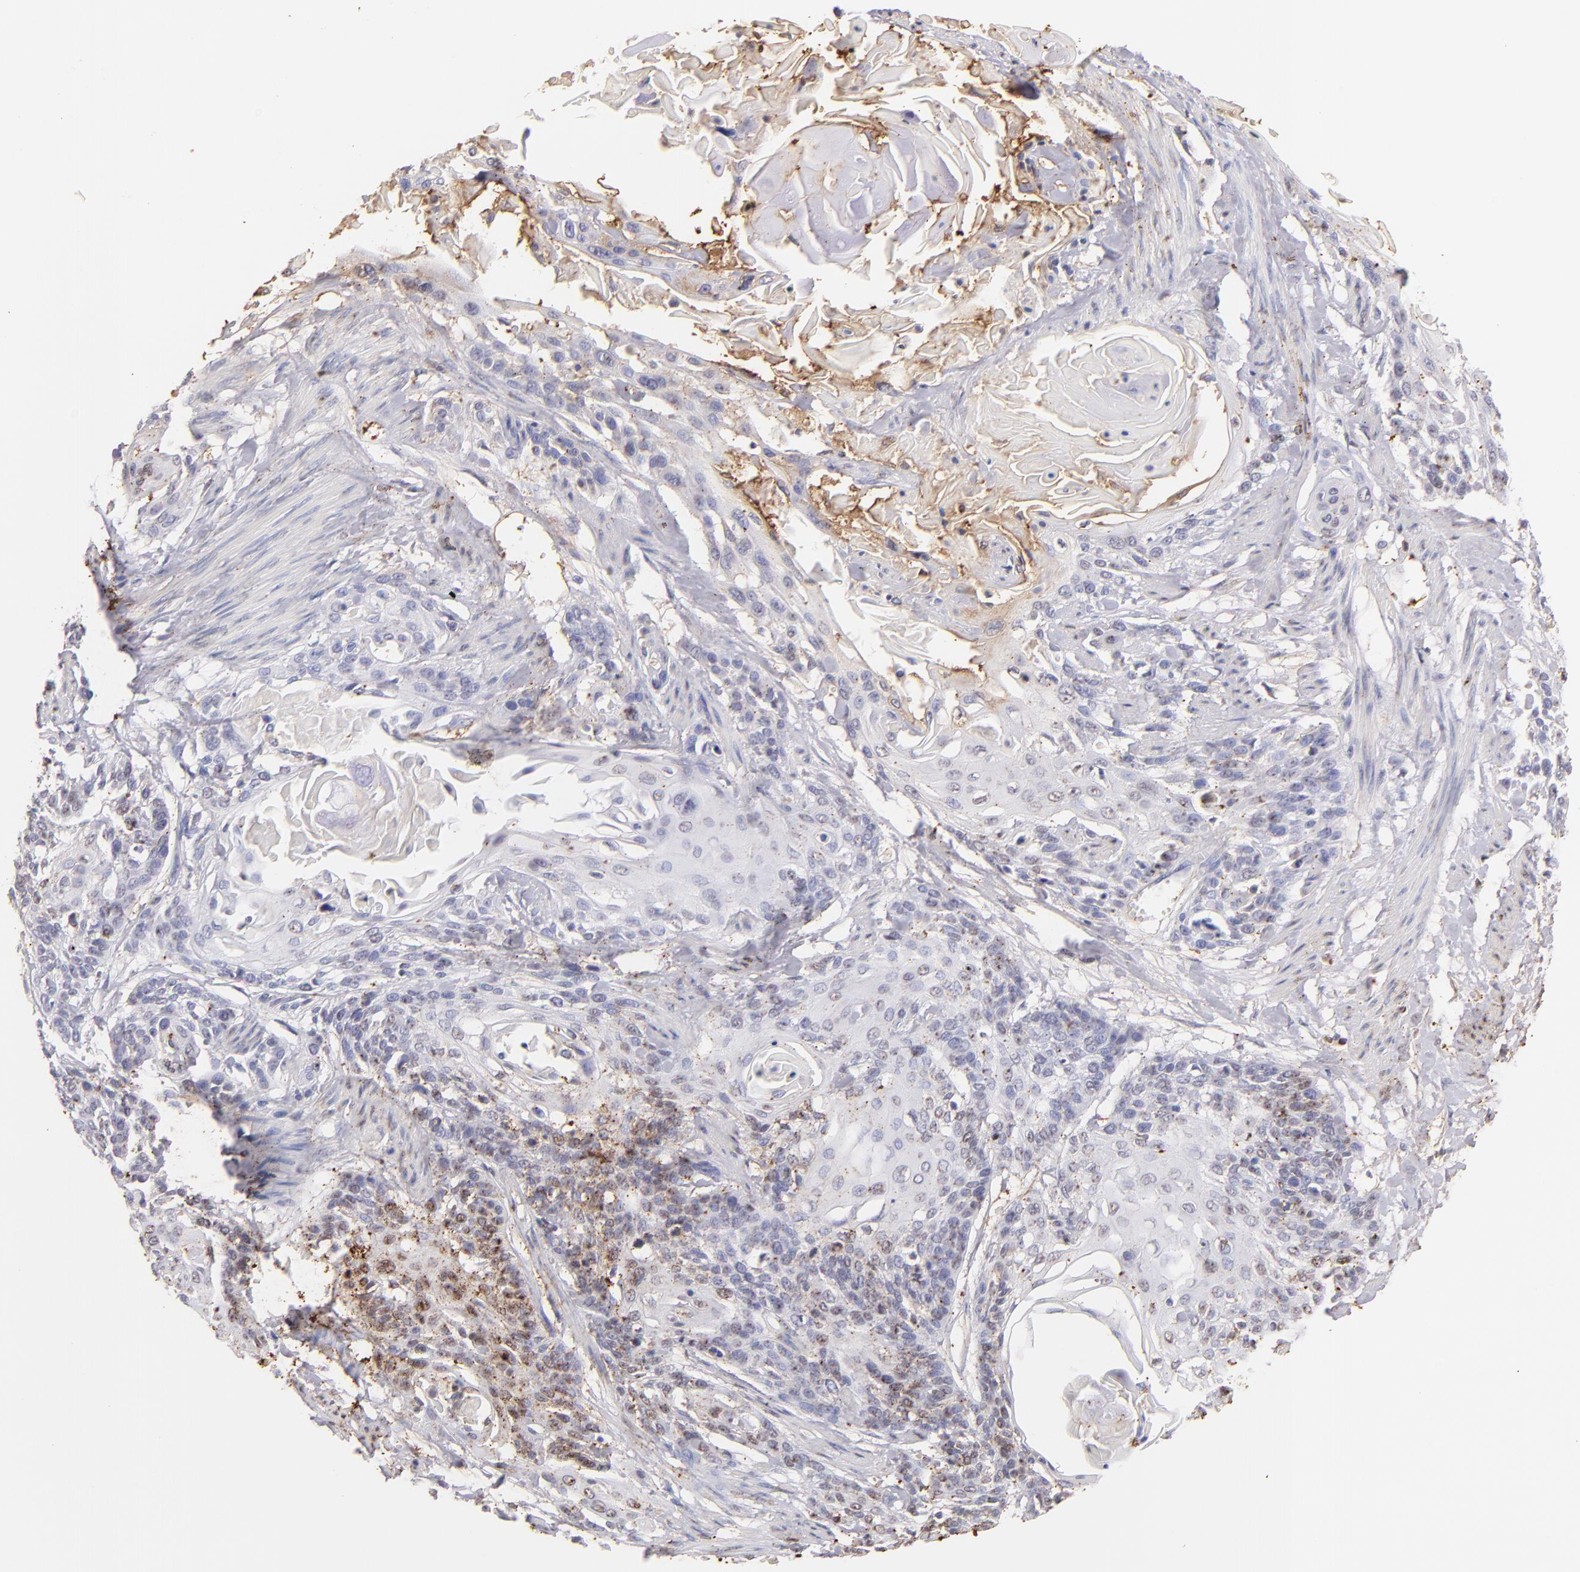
{"staining": {"intensity": "weak", "quantity": "<25%", "location": "cytoplasmic/membranous"}, "tissue": "cervical cancer", "cell_type": "Tumor cells", "image_type": "cancer", "snomed": [{"axis": "morphology", "description": "Squamous cell carcinoma, NOS"}, {"axis": "topography", "description": "Cervix"}], "caption": "This is a image of immunohistochemistry staining of cervical cancer (squamous cell carcinoma), which shows no expression in tumor cells.", "gene": "FGB", "patient": {"sex": "female", "age": 57}}